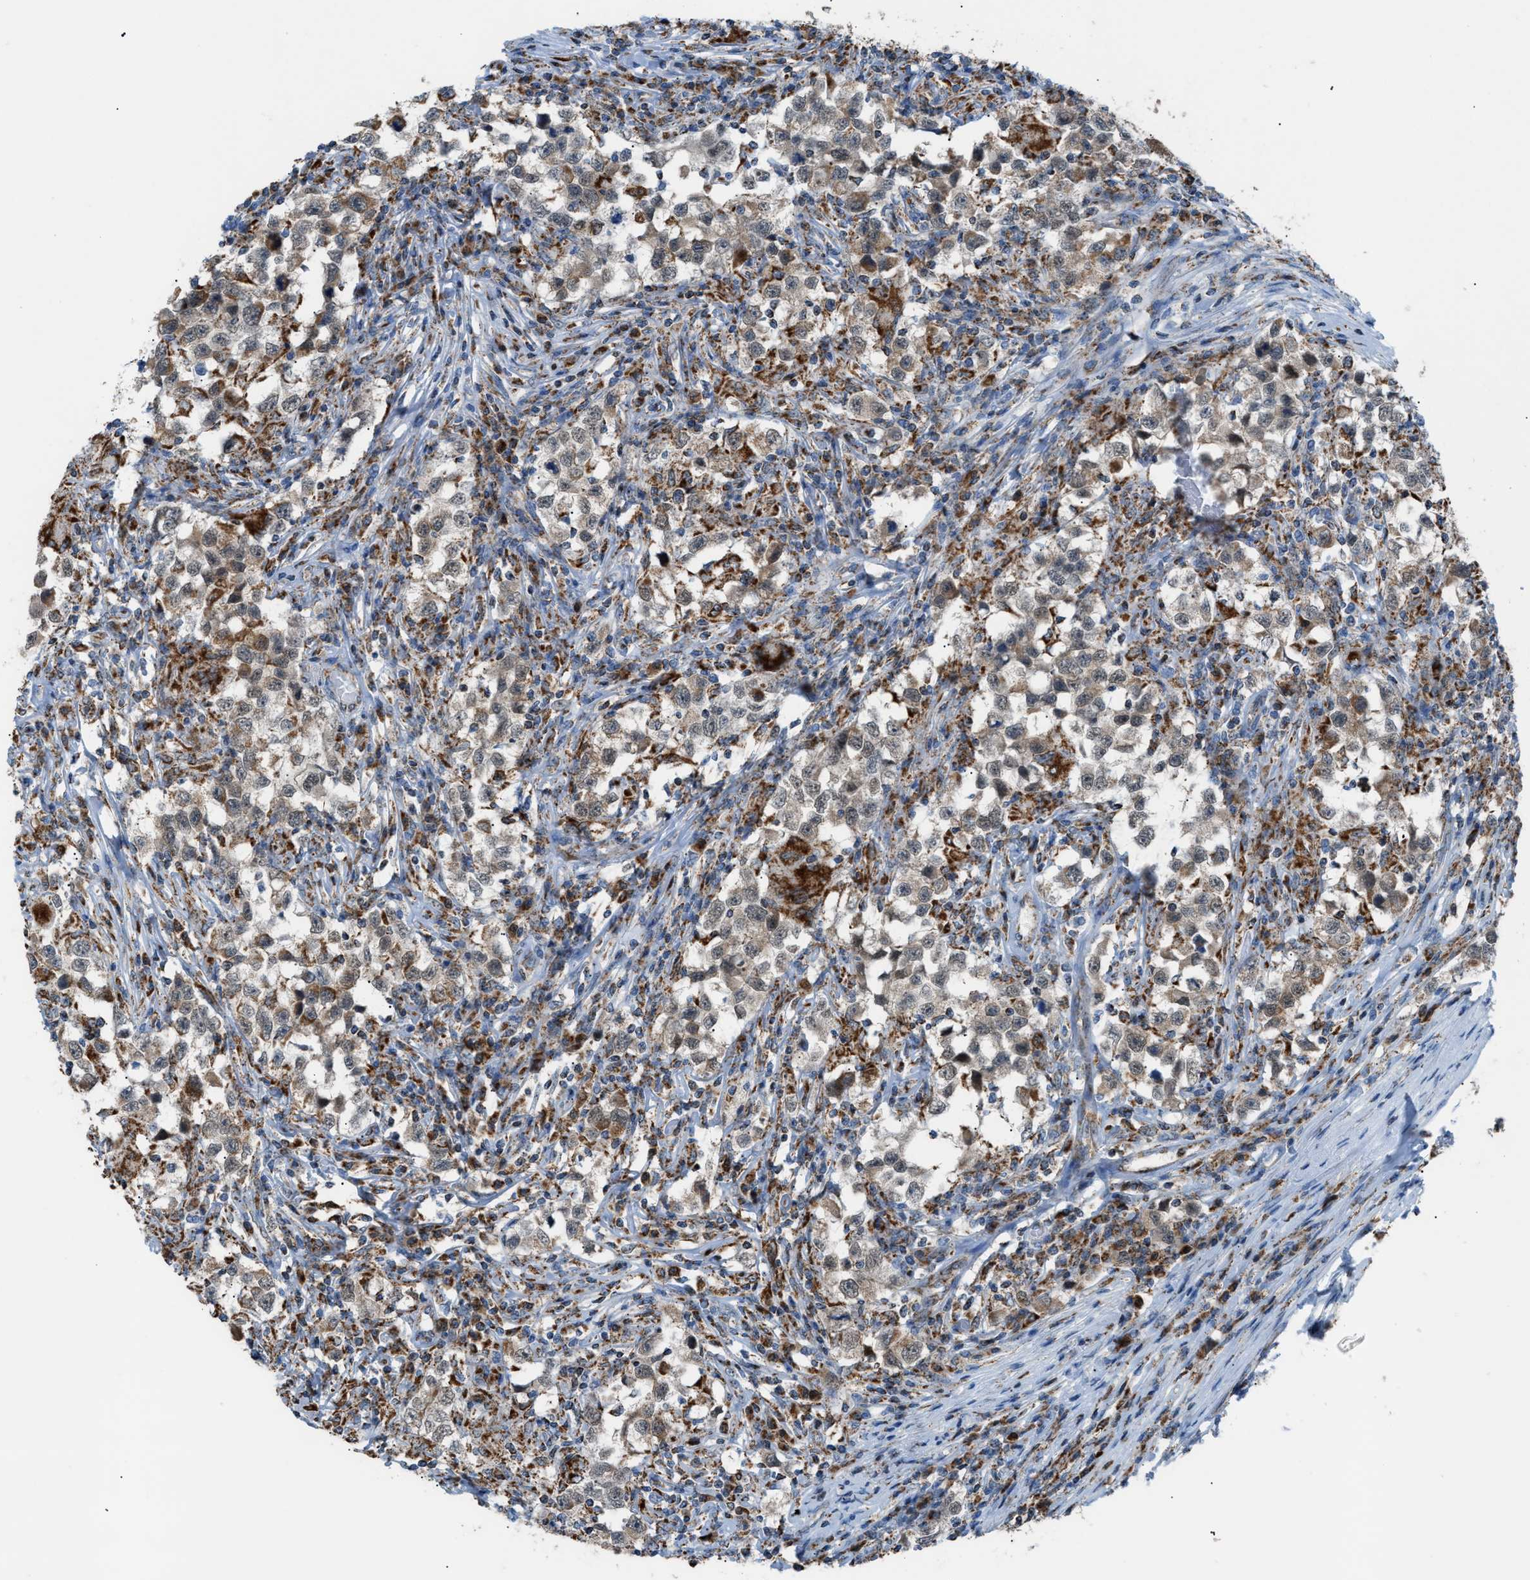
{"staining": {"intensity": "weak", "quantity": ">75%", "location": "cytoplasmic/membranous,nuclear"}, "tissue": "testis cancer", "cell_type": "Tumor cells", "image_type": "cancer", "snomed": [{"axis": "morphology", "description": "Carcinoma, Embryonal, NOS"}, {"axis": "topography", "description": "Testis"}], "caption": "There is low levels of weak cytoplasmic/membranous and nuclear positivity in tumor cells of testis cancer (embryonal carcinoma), as demonstrated by immunohistochemical staining (brown color).", "gene": "SRM", "patient": {"sex": "male", "age": 21}}